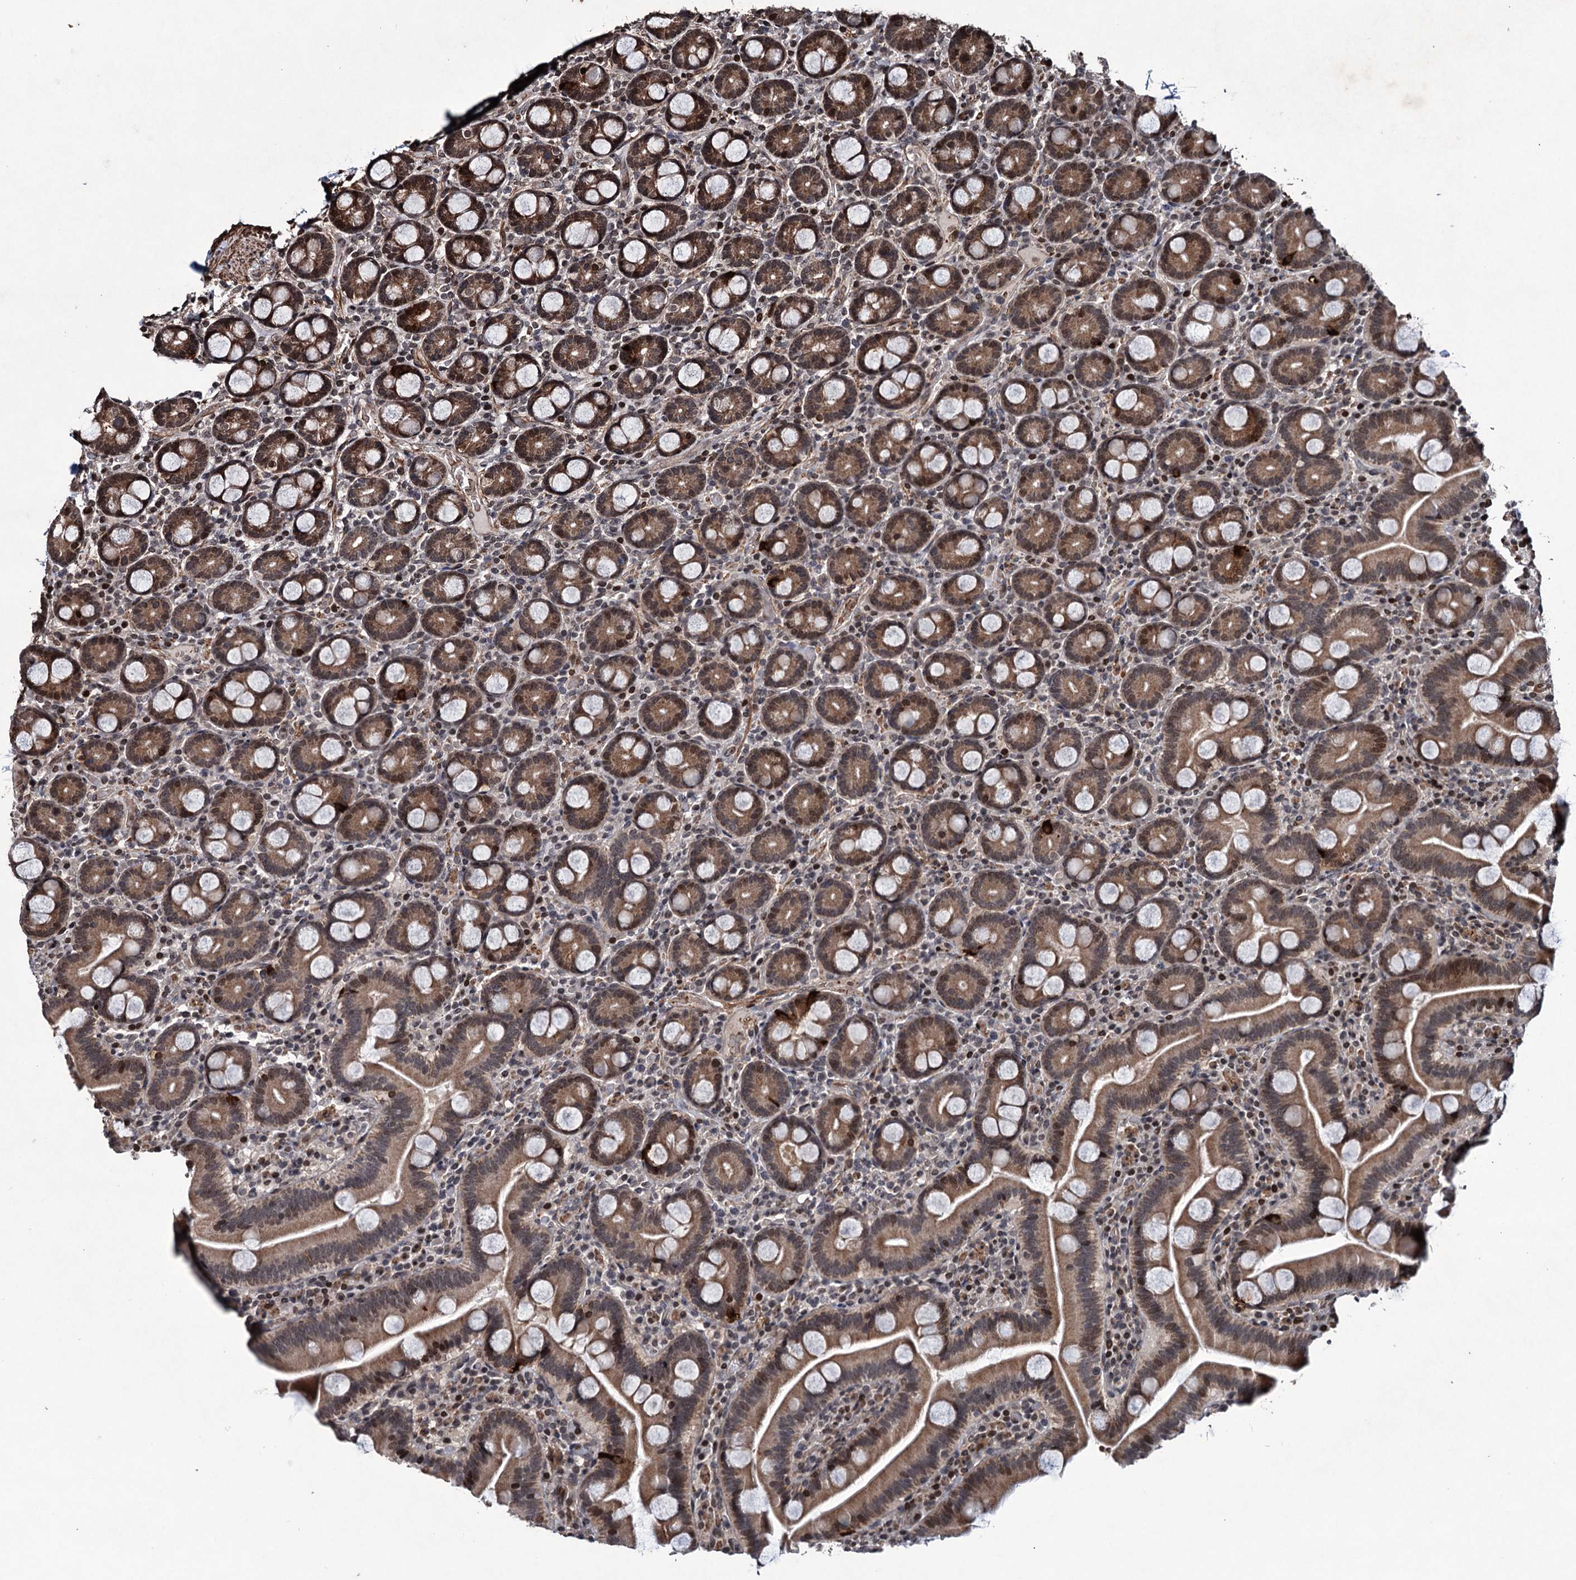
{"staining": {"intensity": "strong", "quantity": ">75%", "location": "cytoplasmic/membranous,nuclear"}, "tissue": "duodenum", "cell_type": "Glandular cells", "image_type": "normal", "snomed": [{"axis": "morphology", "description": "Normal tissue, NOS"}, {"axis": "topography", "description": "Duodenum"}], "caption": "The micrograph reveals a brown stain indicating the presence of a protein in the cytoplasmic/membranous,nuclear of glandular cells in duodenum.", "gene": "EYA4", "patient": {"sex": "male", "age": 55}}